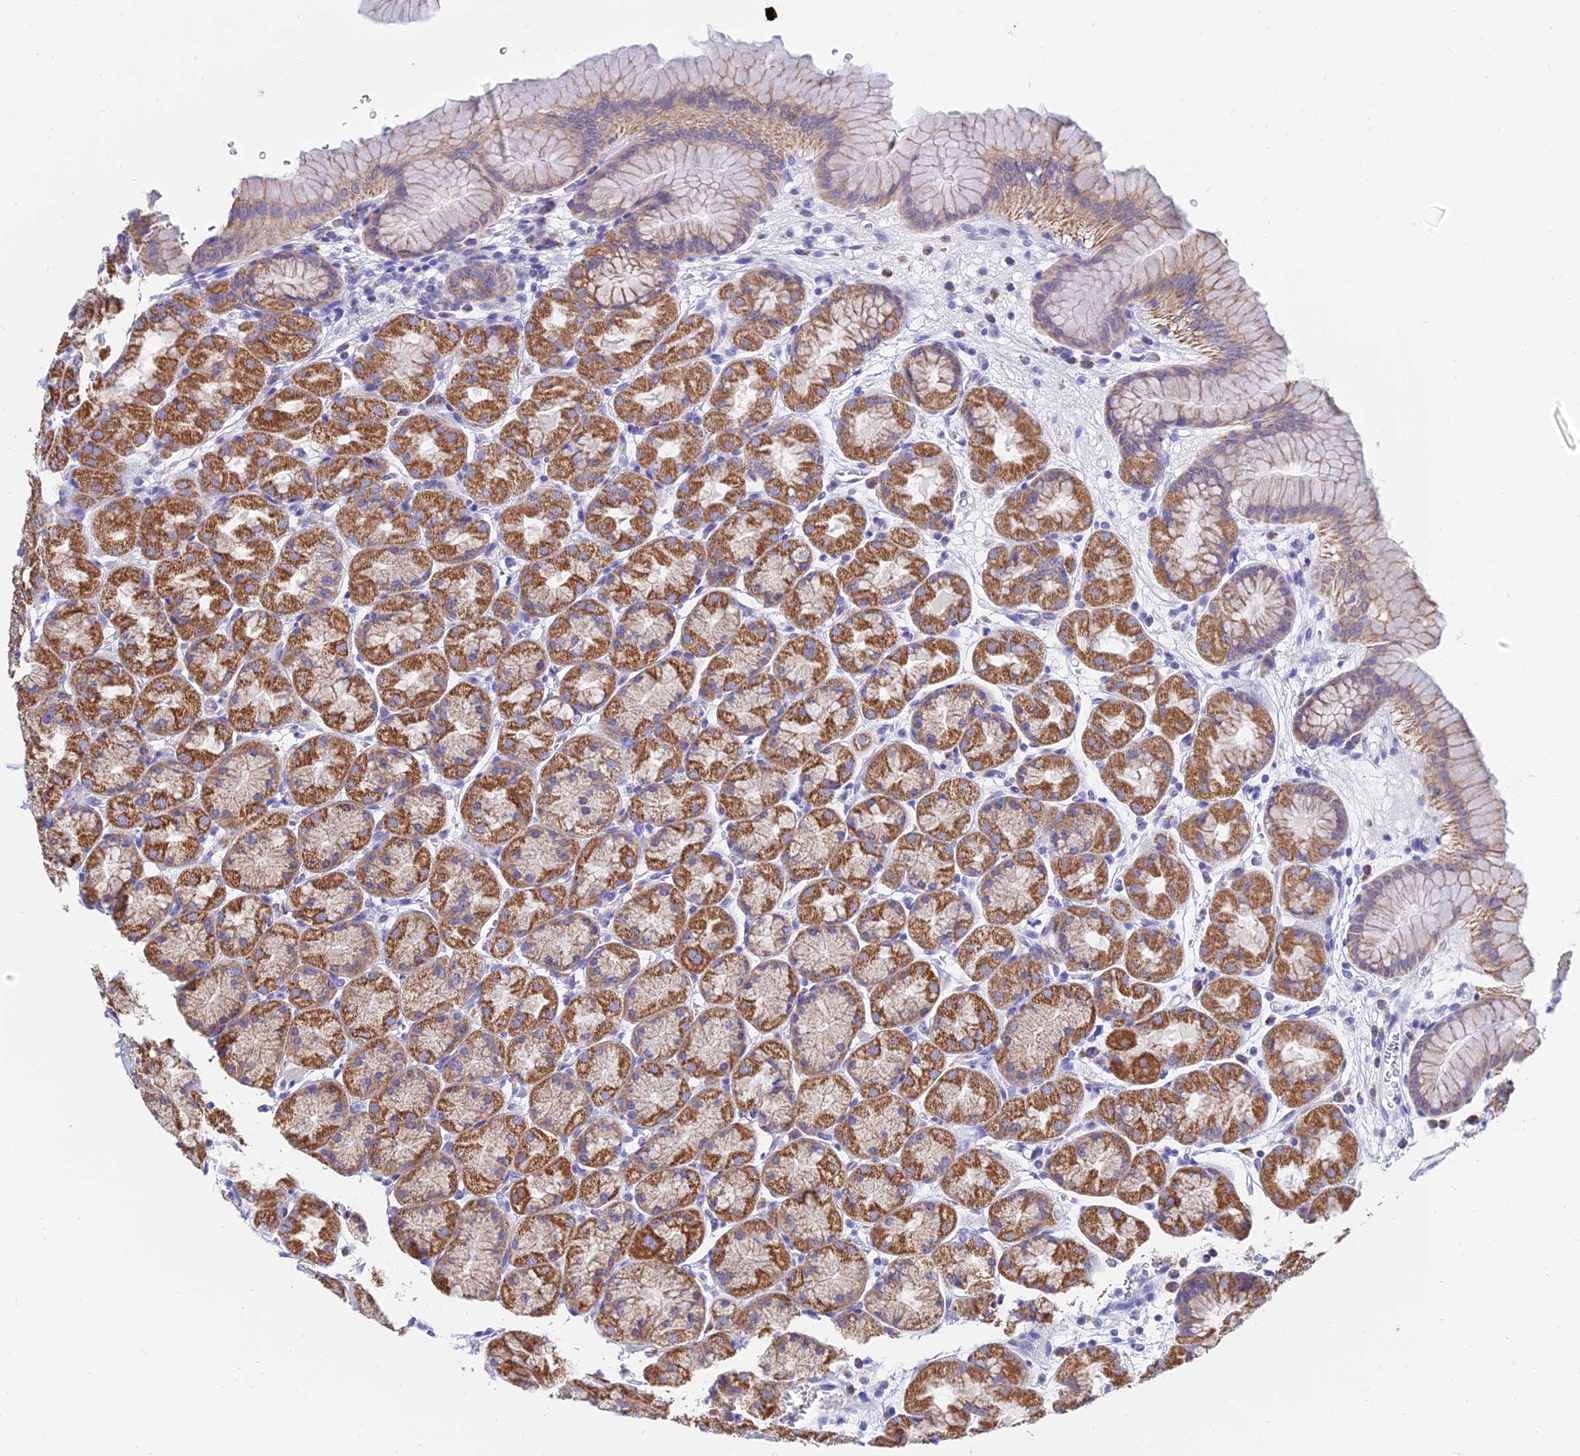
{"staining": {"intensity": "strong", "quantity": ">75%", "location": "cytoplasmic/membranous"}, "tissue": "stomach", "cell_type": "Glandular cells", "image_type": "normal", "snomed": [{"axis": "morphology", "description": "Normal tissue, NOS"}, {"axis": "topography", "description": "Stomach"}], "caption": "Immunohistochemical staining of benign stomach demonstrates strong cytoplasmic/membranous protein positivity in about >75% of glandular cells. The staining was performed using DAB to visualize the protein expression in brown, while the nuclei were stained in blue with hematoxylin (Magnification: 20x).", "gene": "MGST1", "patient": {"sex": "male", "age": 42}}